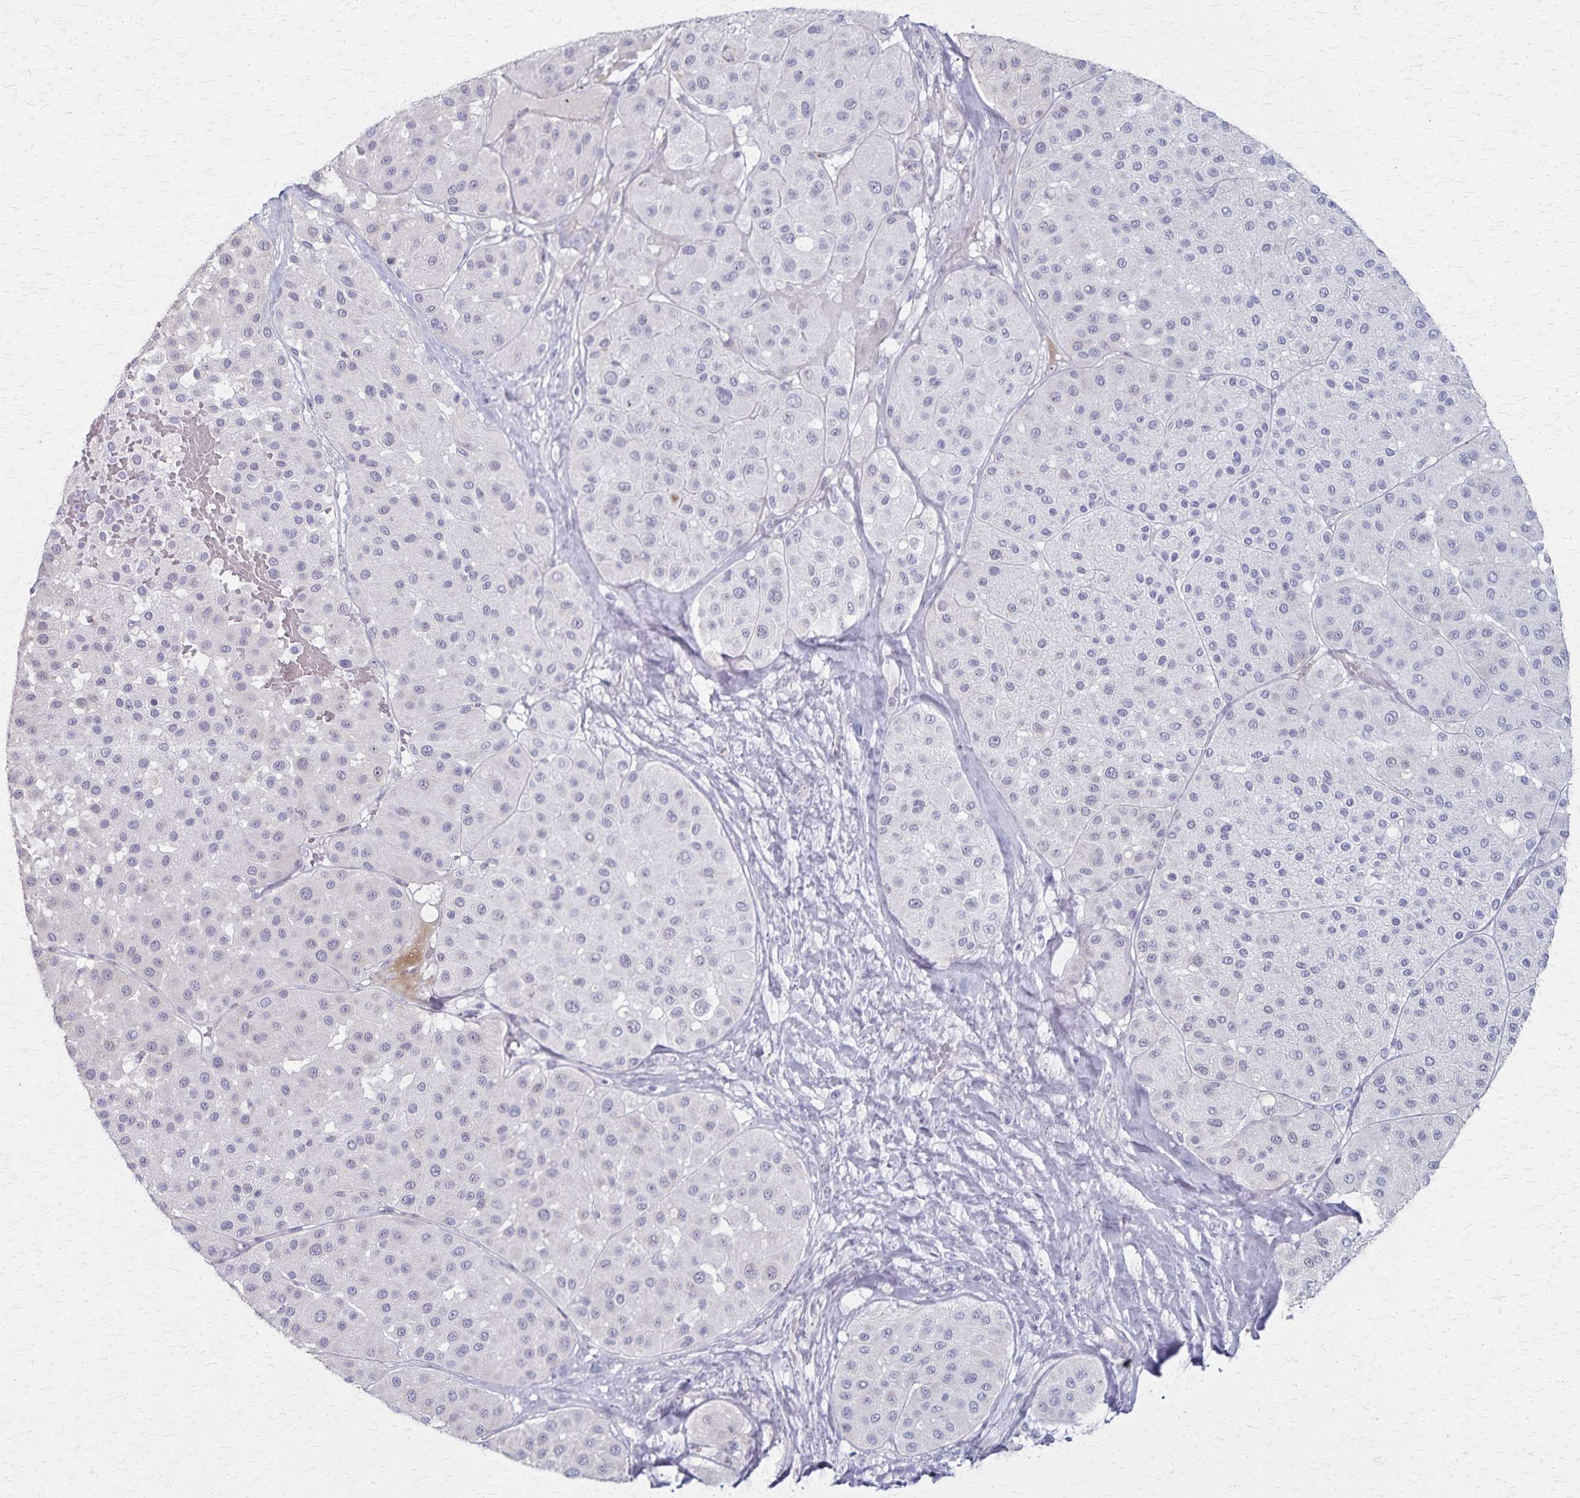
{"staining": {"intensity": "negative", "quantity": "none", "location": "none"}, "tissue": "melanoma", "cell_type": "Tumor cells", "image_type": "cancer", "snomed": [{"axis": "morphology", "description": "Malignant melanoma, Metastatic site"}, {"axis": "topography", "description": "Smooth muscle"}], "caption": "IHC of human melanoma shows no positivity in tumor cells. Brightfield microscopy of immunohistochemistry stained with DAB (brown) and hematoxylin (blue), captured at high magnification.", "gene": "DLK2", "patient": {"sex": "male", "age": 41}}